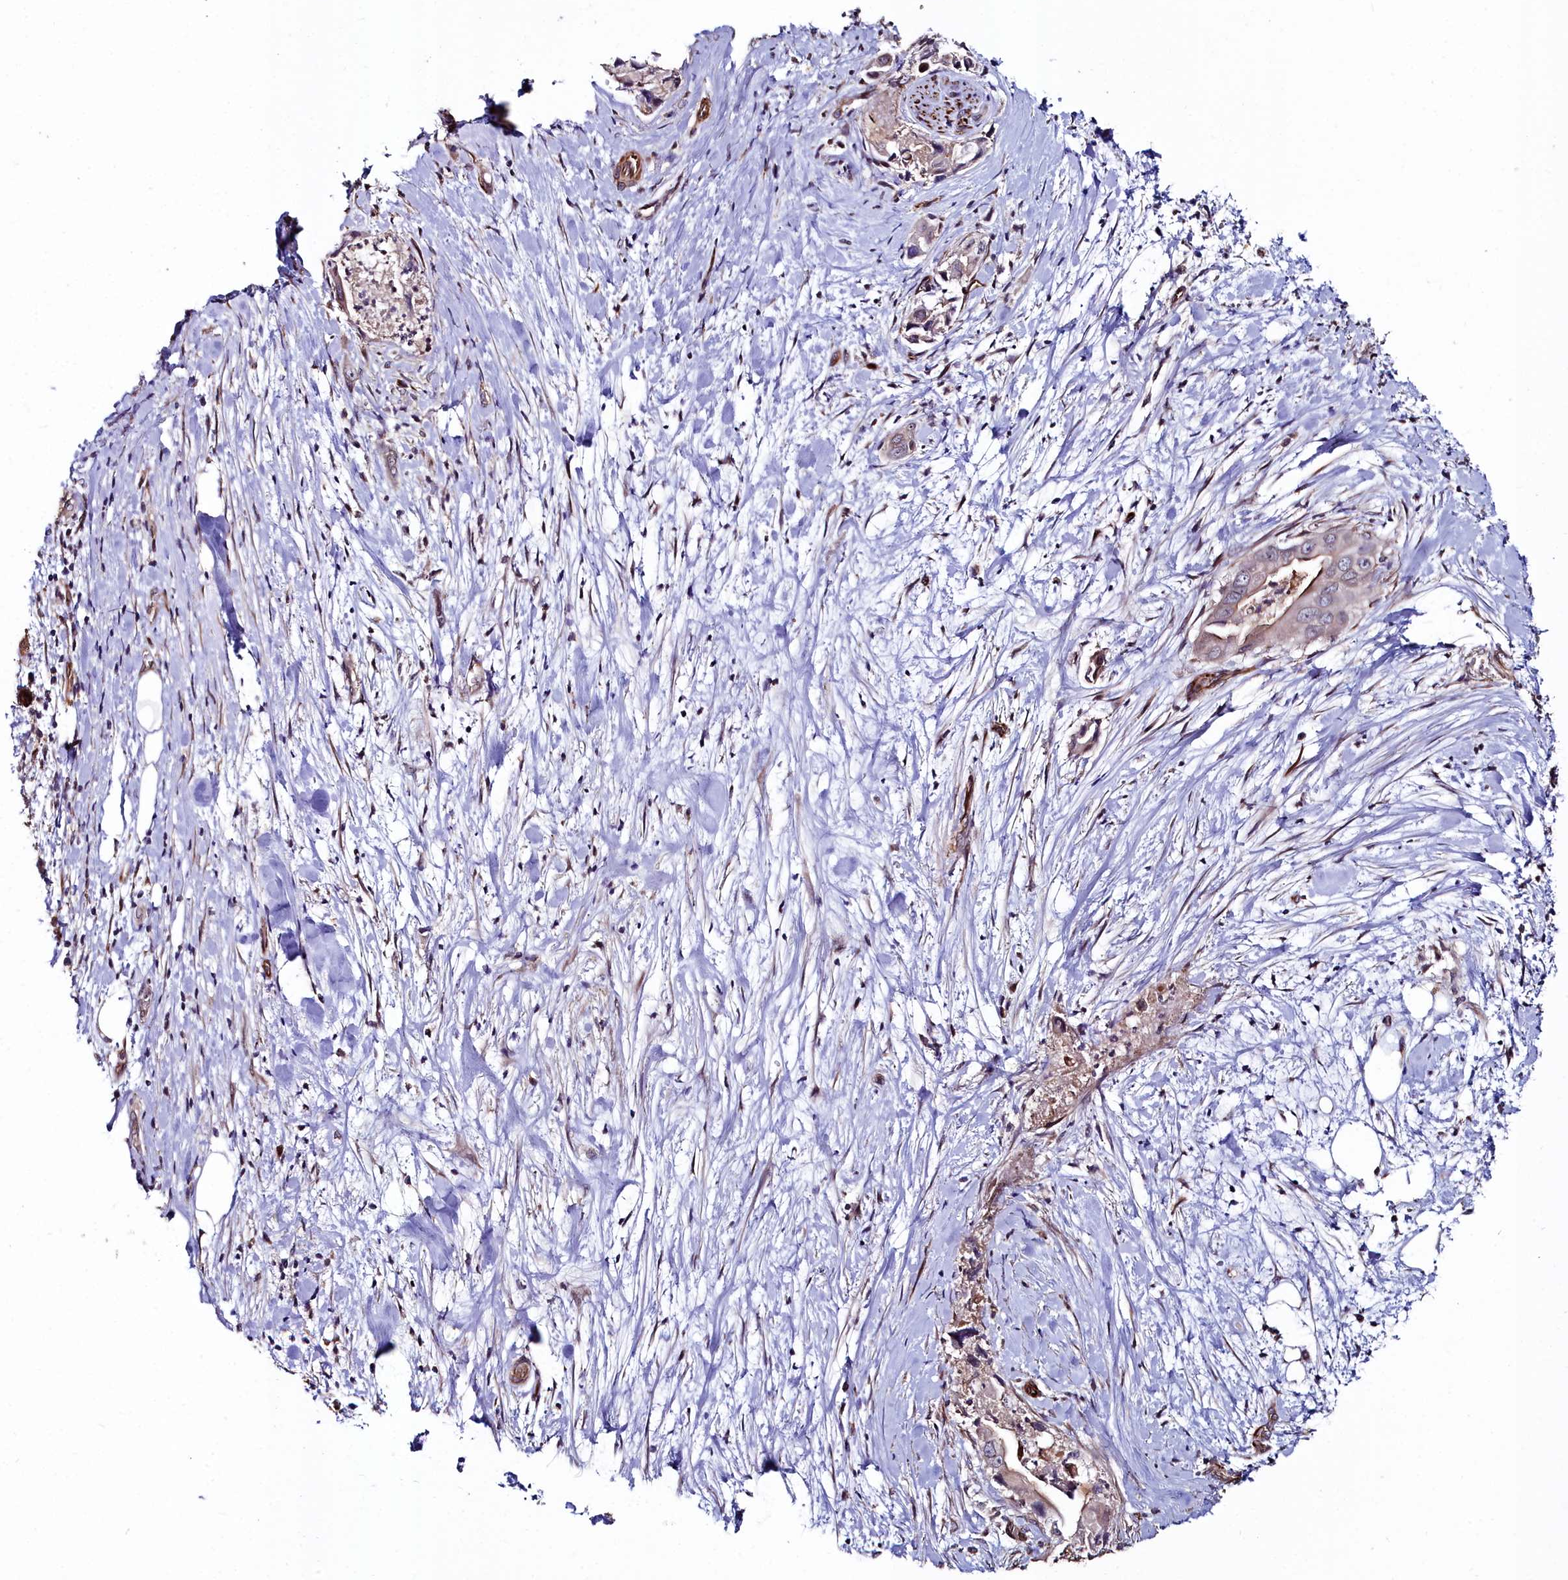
{"staining": {"intensity": "moderate", "quantity": "<25%", "location": "cytoplasmic/membranous"}, "tissue": "pancreatic cancer", "cell_type": "Tumor cells", "image_type": "cancer", "snomed": [{"axis": "morphology", "description": "Adenocarcinoma, NOS"}, {"axis": "topography", "description": "Pancreas"}], "caption": "Protein staining shows moderate cytoplasmic/membranous expression in approximately <25% of tumor cells in pancreatic adenocarcinoma. Using DAB (brown) and hematoxylin (blue) stains, captured at high magnification using brightfield microscopy.", "gene": "C4orf19", "patient": {"sex": "female", "age": 78}}